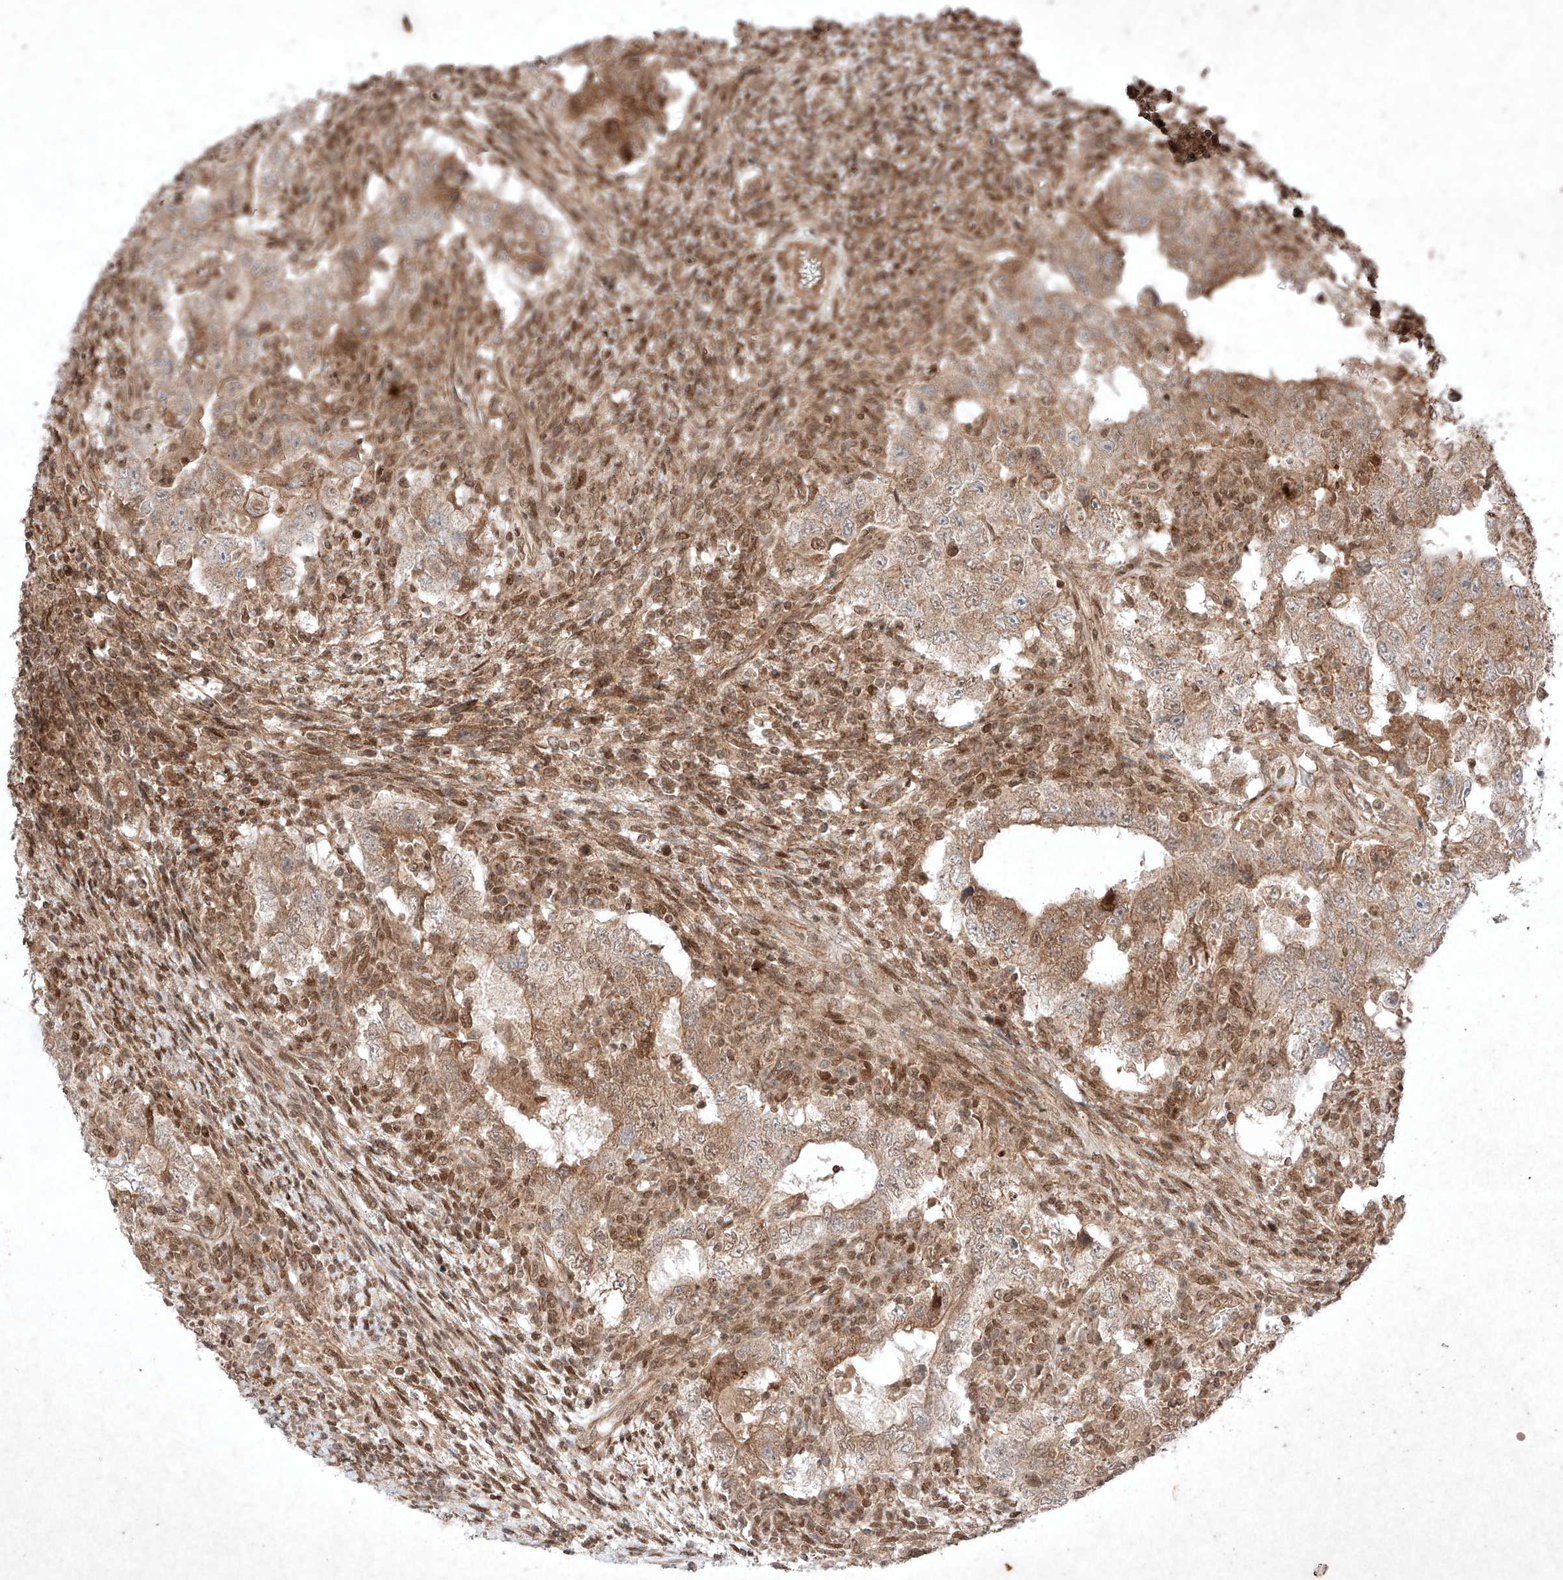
{"staining": {"intensity": "moderate", "quantity": "25%-75%", "location": "cytoplasmic/membranous,nuclear"}, "tissue": "testis cancer", "cell_type": "Tumor cells", "image_type": "cancer", "snomed": [{"axis": "morphology", "description": "Carcinoma, Embryonal, NOS"}, {"axis": "topography", "description": "Testis"}], "caption": "IHC staining of testis embryonal carcinoma, which demonstrates medium levels of moderate cytoplasmic/membranous and nuclear expression in about 25%-75% of tumor cells indicating moderate cytoplasmic/membranous and nuclear protein expression. The staining was performed using DAB (brown) for protein detection and nuclei were counterstained in hematoxylin (blue).", "gene": "RNF31", "patient": {"sex": "male", "age": 26}}